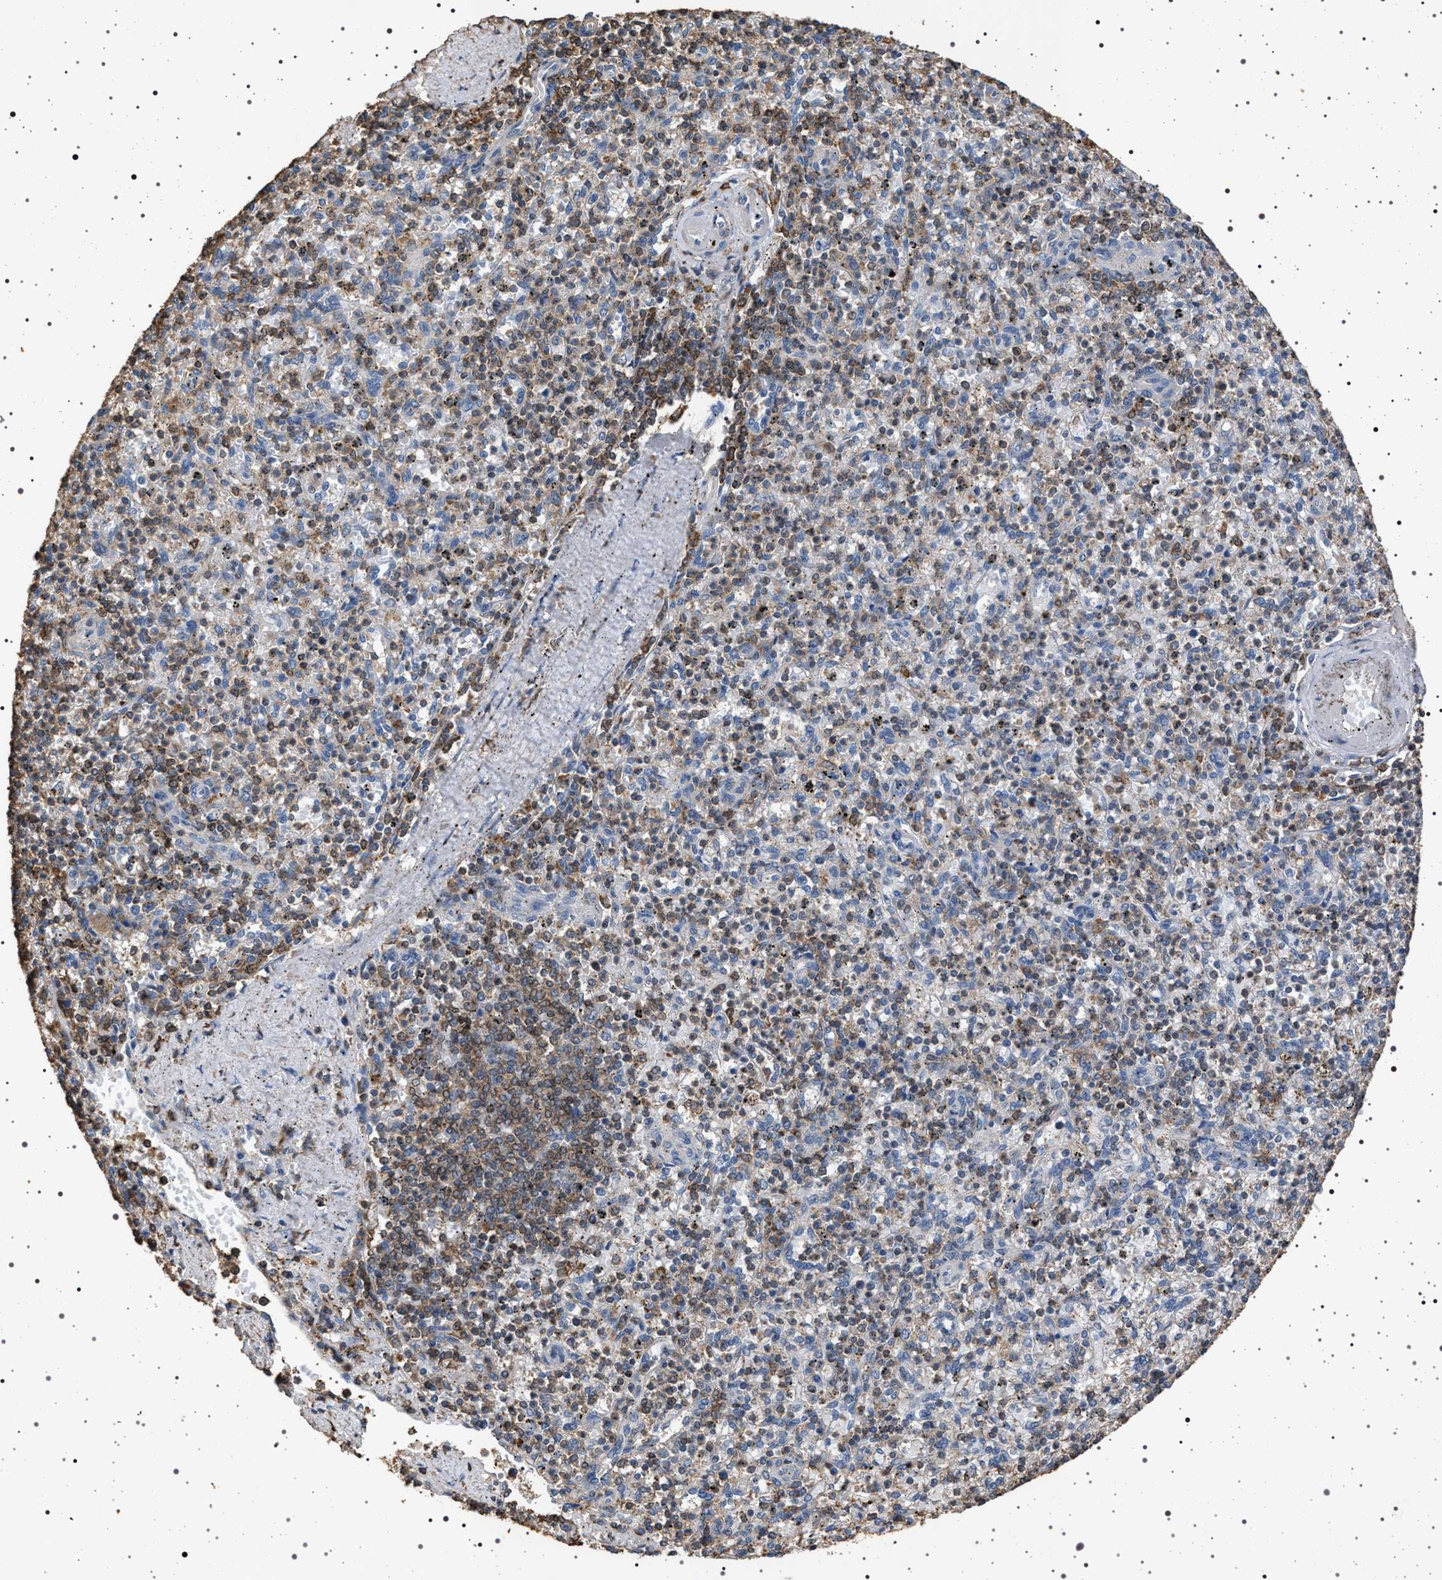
{"staining": {"intensity": "weak", "quantity": "25%-75%", "location": "cytoplasmic/membranous"}, "tissue": "spleen", "cell_type": "Cells in red pulp", "image_type": "normal", "snomed": [{"axis": "morphology", "description": "Normal tissue, NOS"}, {"axis": "topography", "description": "Spleen"}], "caption": "The immunohistochemical stain labels weak cytoplasmic/membranous staining in cells in red pulp of normal spleen. The protein of interest is shown in brown color, while the nuclei are stained blue.", "gene": "SMAP2", "patient": {"sex": "male", "age": 72}}